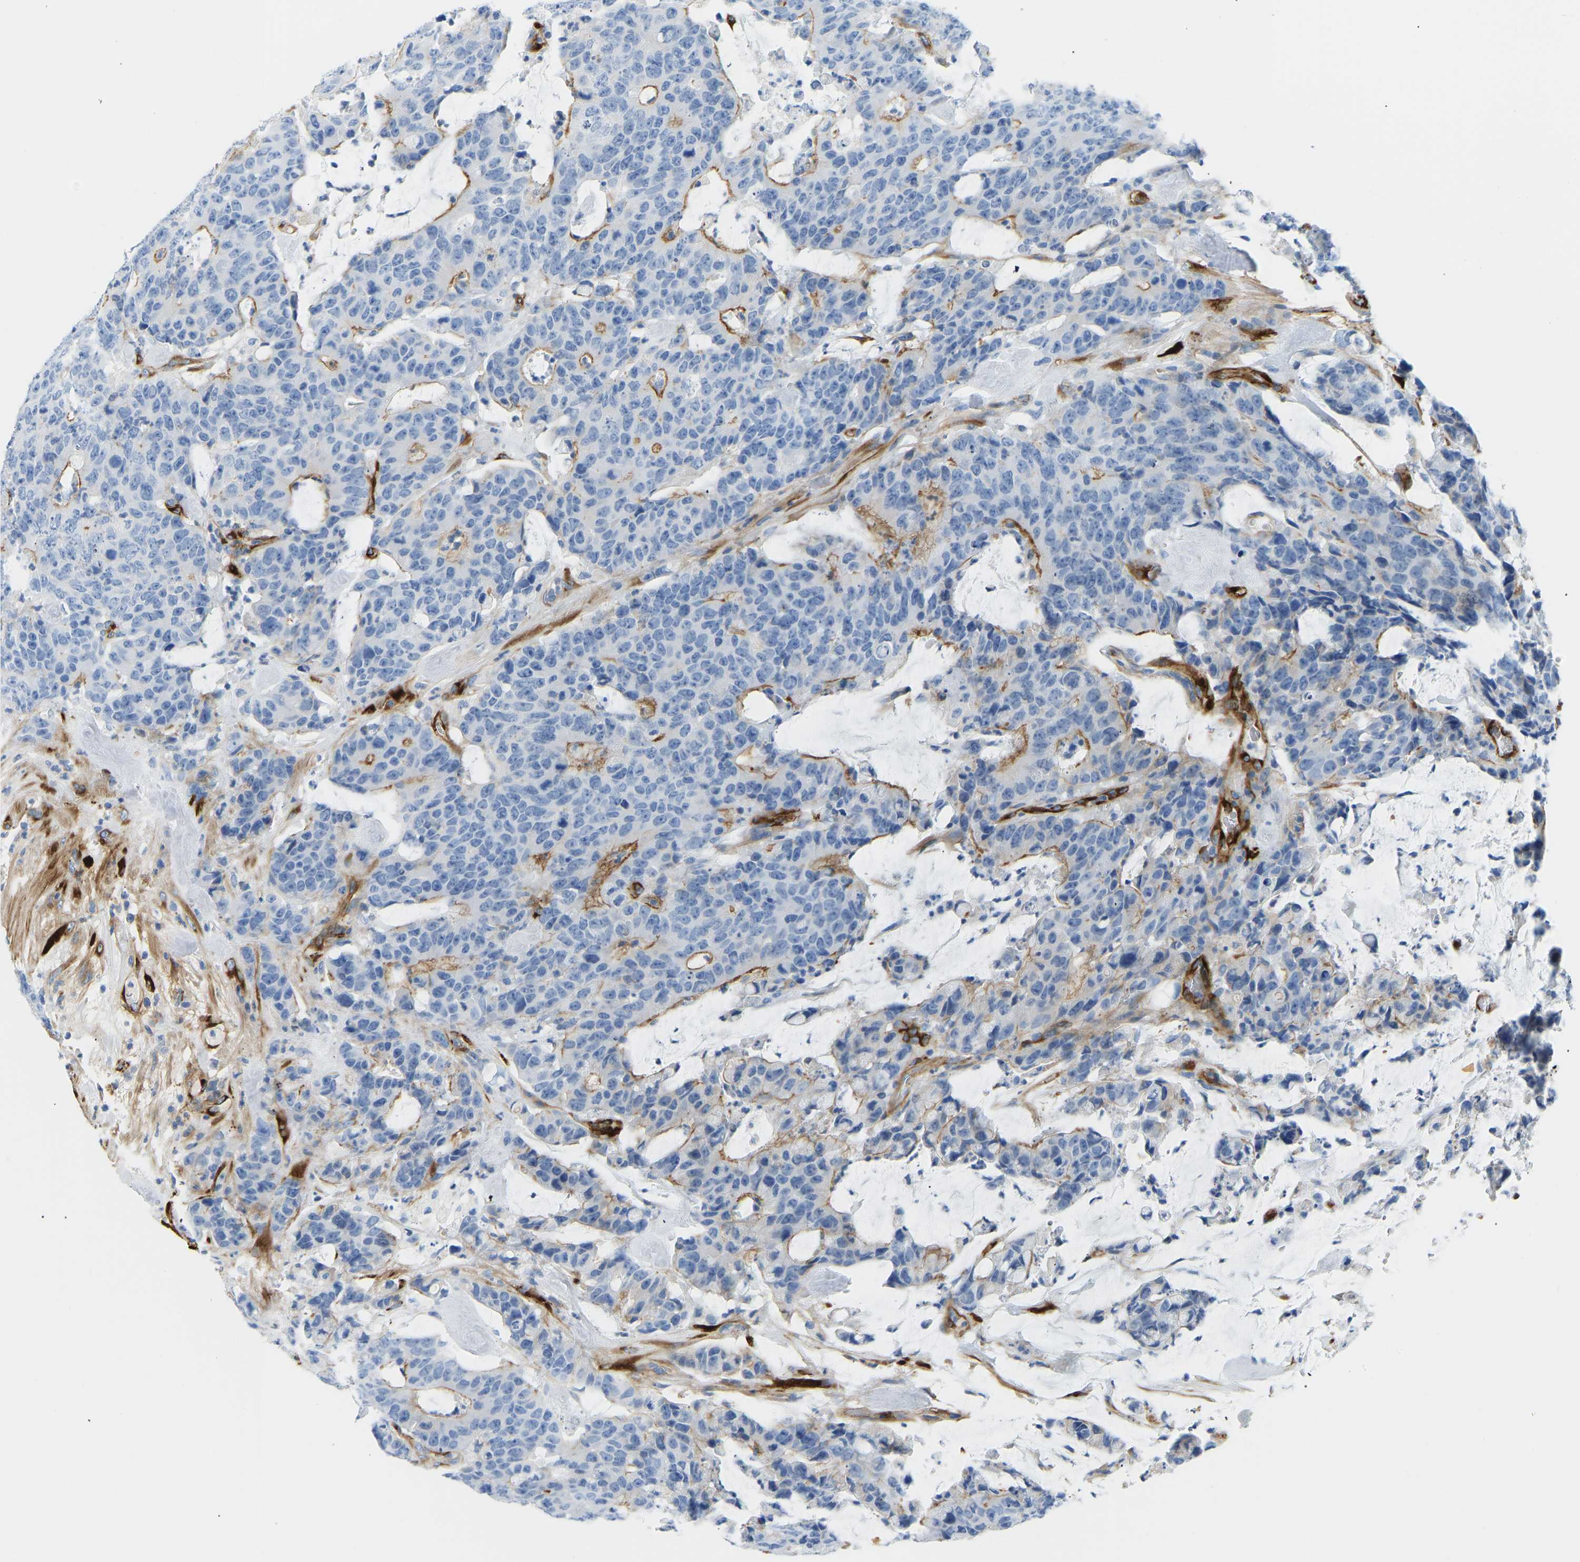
{"staining": {"intensity": "moderate", "quantity": "25%-75%", "location": "cytoplasmic/membranous"}, "tissue": "colorectal cancer", "cell_type": "Tumor cells", "image_type": "cancer", "snomed": [{"axis": "morphology", "description": "Adenocarcinoma, NOS"}, {"axis": "topography", "description": "Colon"}], "caption": "Colorectal adenocarcinoma stained with a protein marker exhibits moderate staining in tumor cells.", "gene": "COL15A1", "patient": {"sex": "female", "age": 86}}